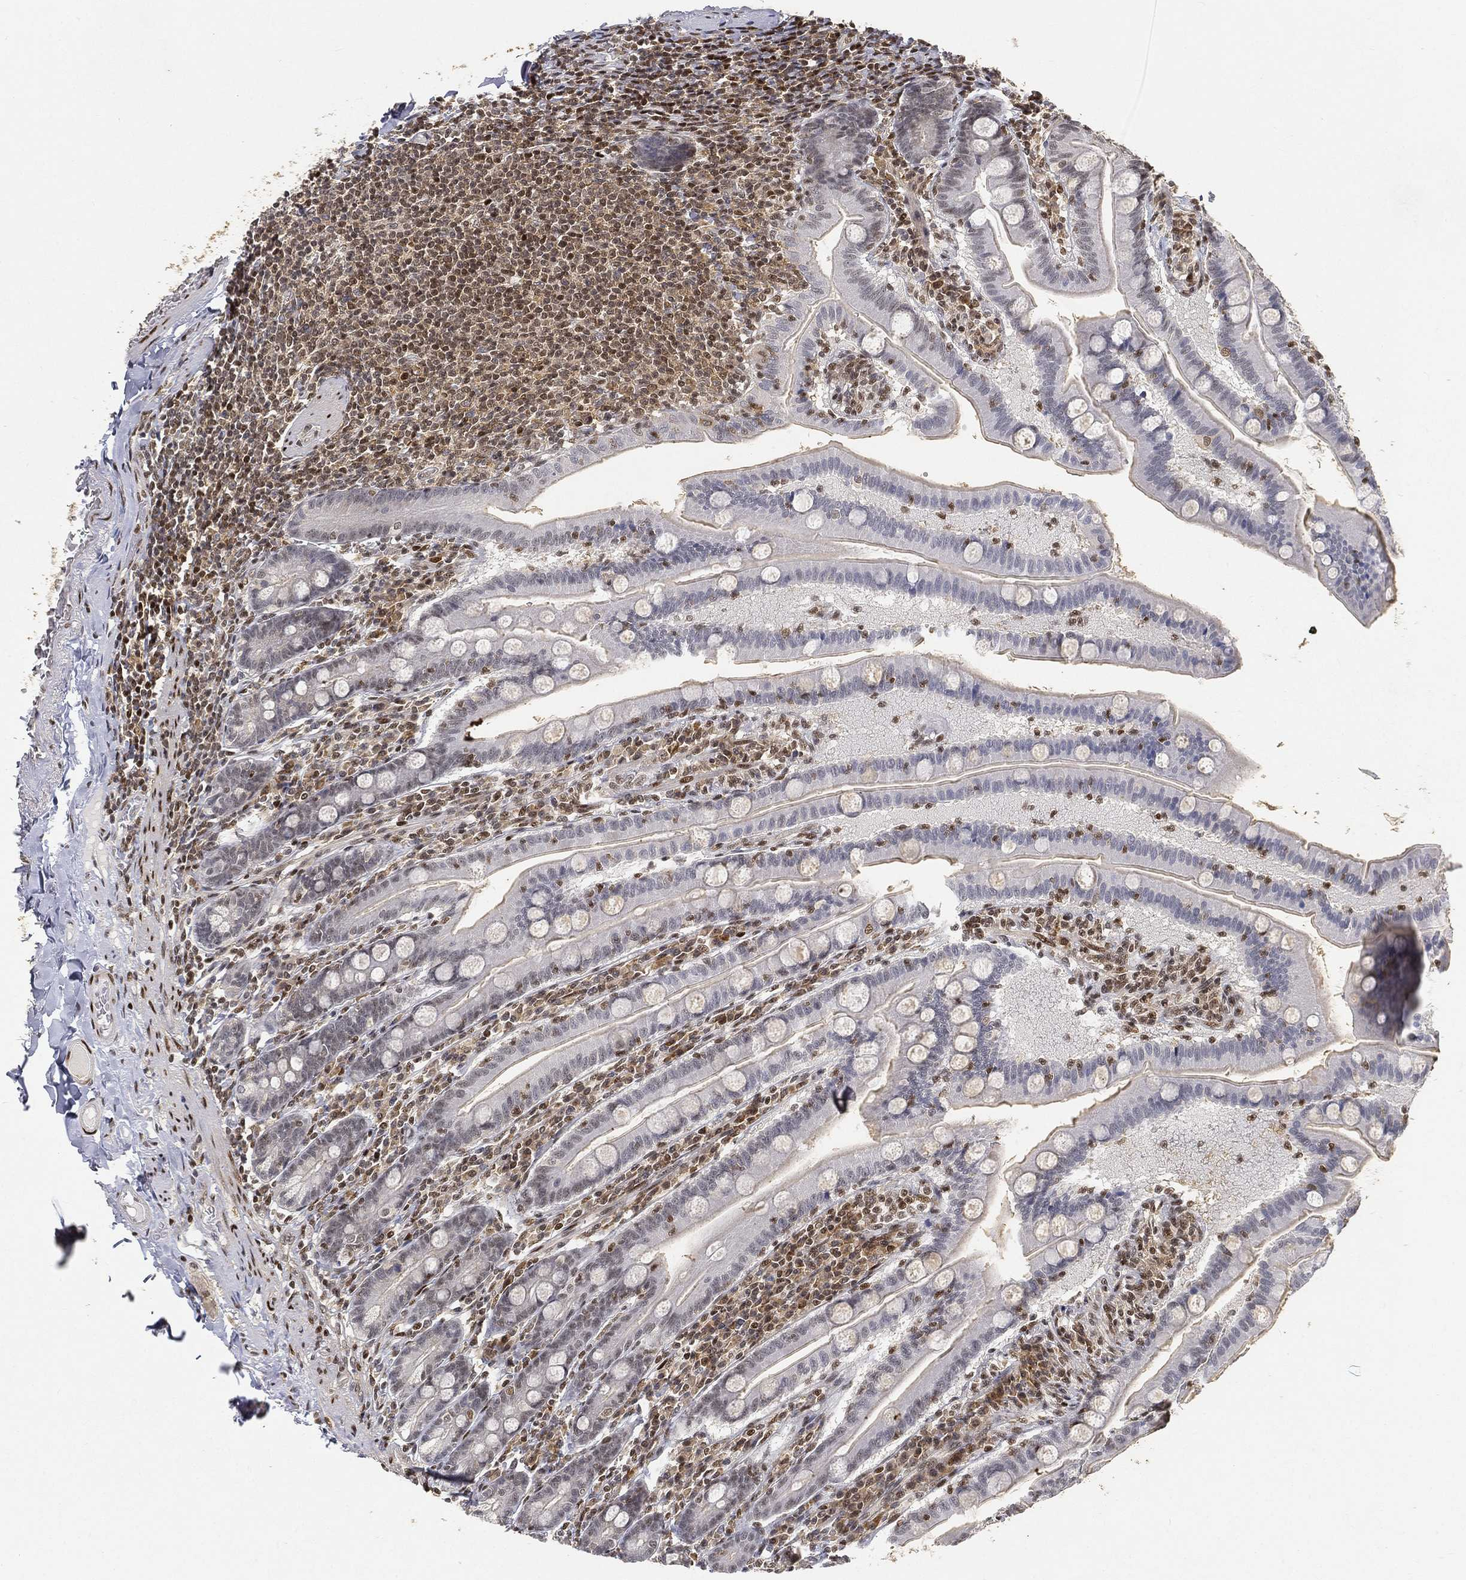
{"staining": {"intensity": "negative", "quantity": "none", "location": "none"}, "tissue": "small intestine", "cell_type": "Glandular cells", "image_type": "normal", "snomed": [{"axis": "morphology", "description": "Normal tissue, NOS"}, {"axis": "topography", "description": "Small intestine"}], "caption": "Immunohistochemistry (IHC) of normal human small intestine displays no staining in glandular cells.", "gene": "CRTC3", "patient": {"sex": "male", "age": 66}}